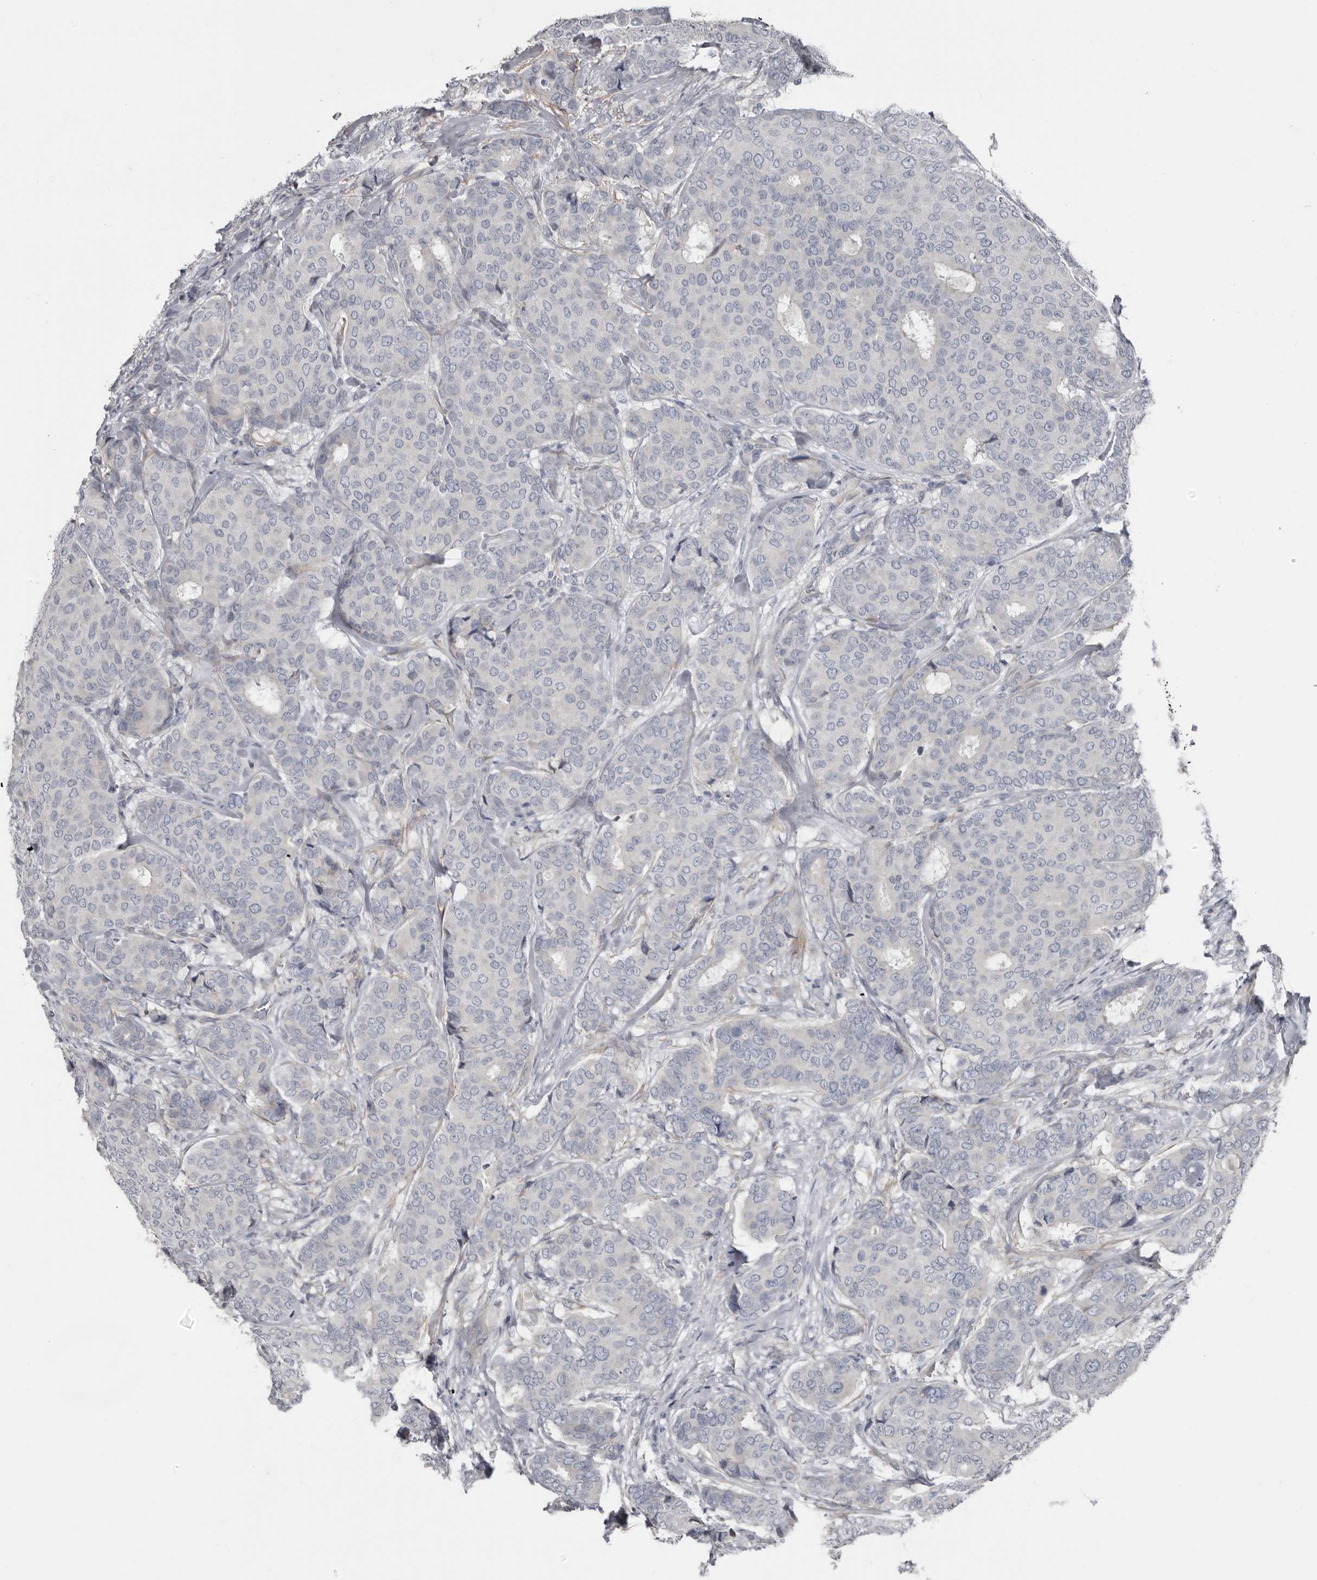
{"staining": {"intensity": "negative", "quantity": "none", "location": "none"}, "tissue": "breast cancer", "cell_type": "Tumor cells", "image_type": "cancer", "snomed": [{"axis": "morphology", "description": "Duct carcinoma"}, {"axis": "topography", "description": "Breast"}], "caption": "Breast cancer stained for a protein using immunohistochemistry displays no expression tumor cells.", "gene": "ZNF114", "patient": {"sex": "female", "age": 75}}